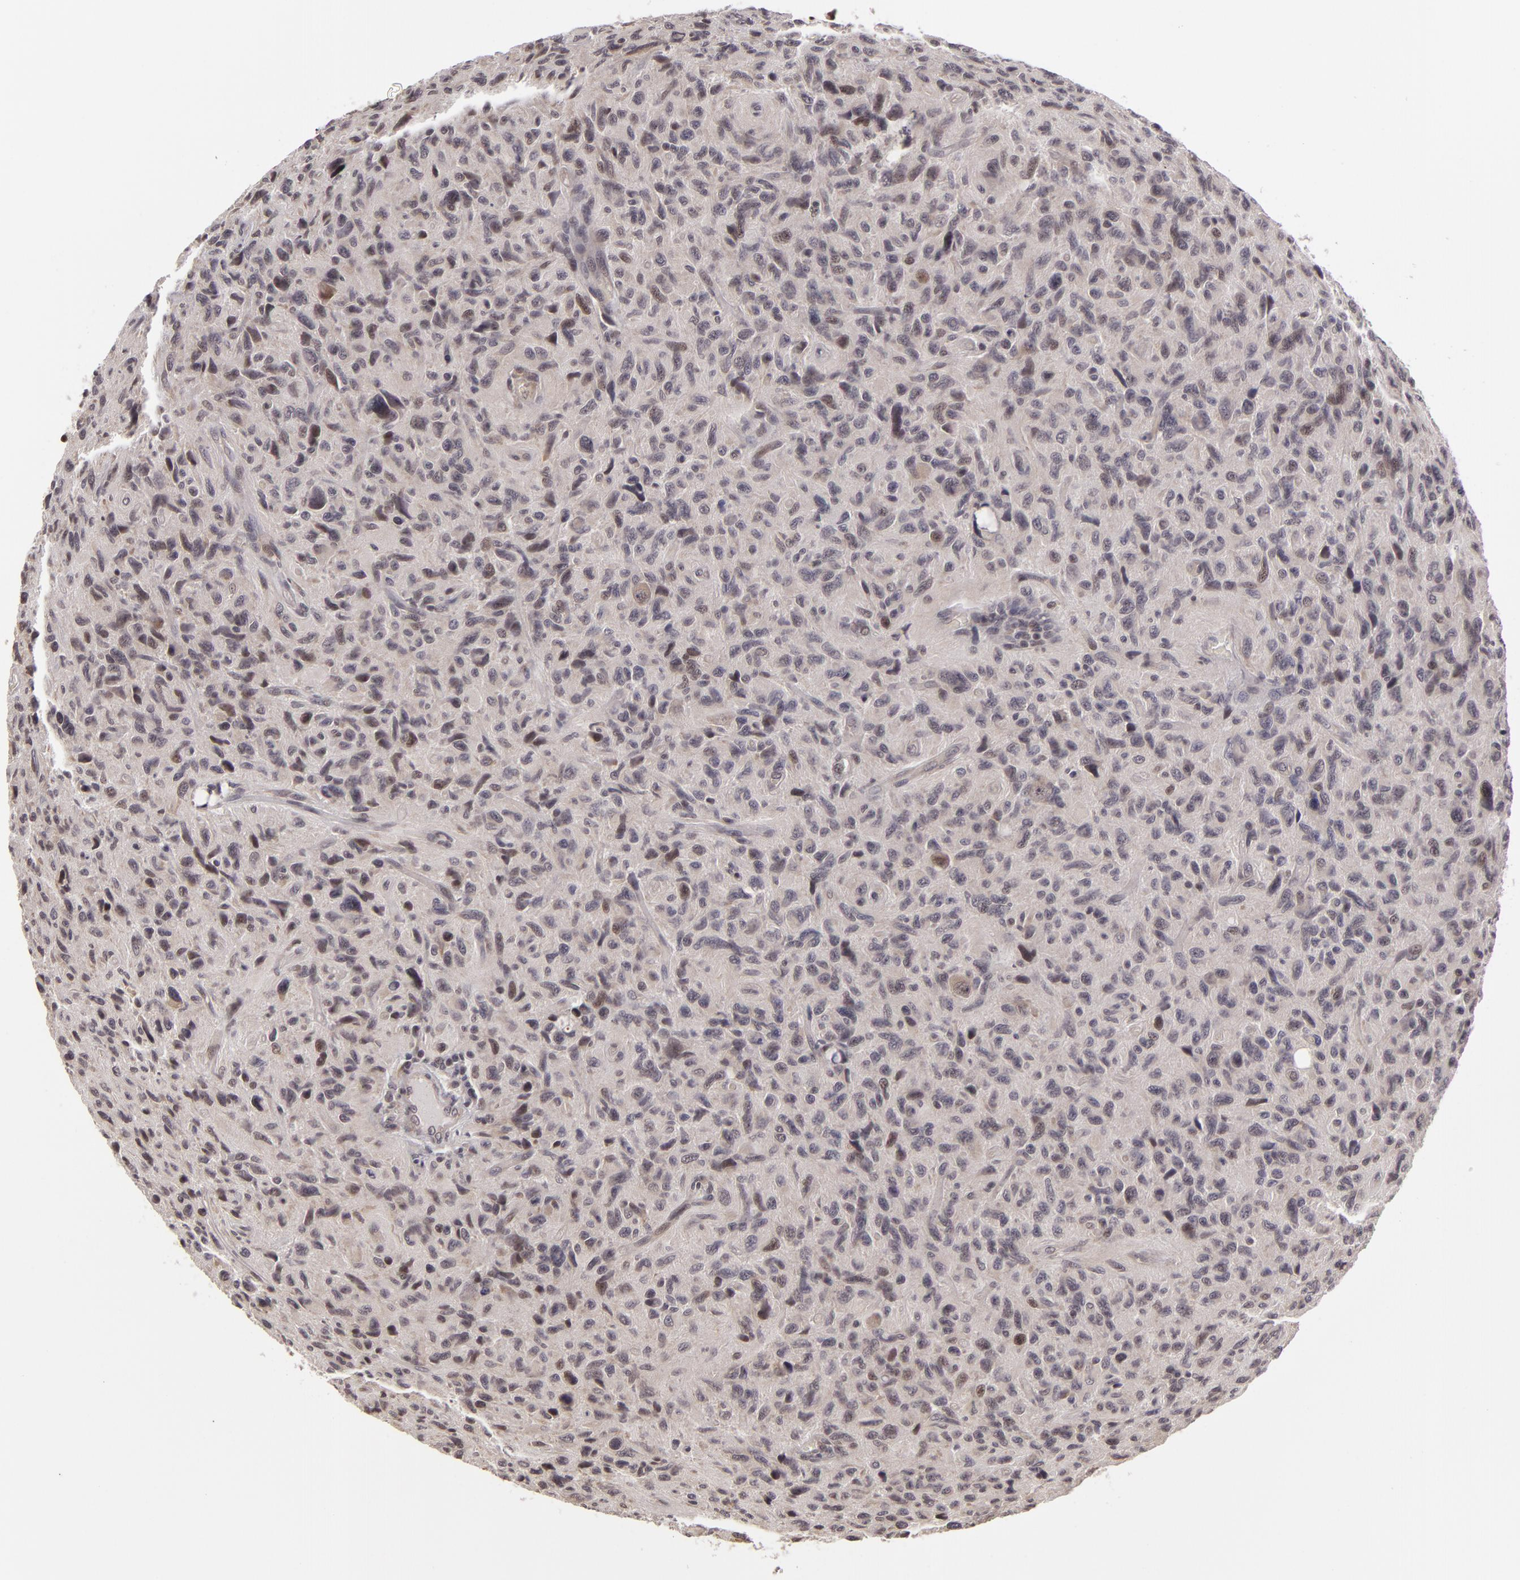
{"staining": {"intensity": "moderate", "quantity": "25%-75%", "location": "nuclear"}, "tissue": "glioma", "cell_type": "Tumor cells", "image_type": "cancer", "snomed": [{"axis": "morphology", "description": "Glioma, malignant, High grade"}, {"axis": "topography", "description": "Brain"}], "caption": "Malignant glioma (high-grade) stained for a protein displays moderate nuclear positivity in tumor cells.", "gene": "ZNF133", "patient": {"sex": "female", "age": 60}}